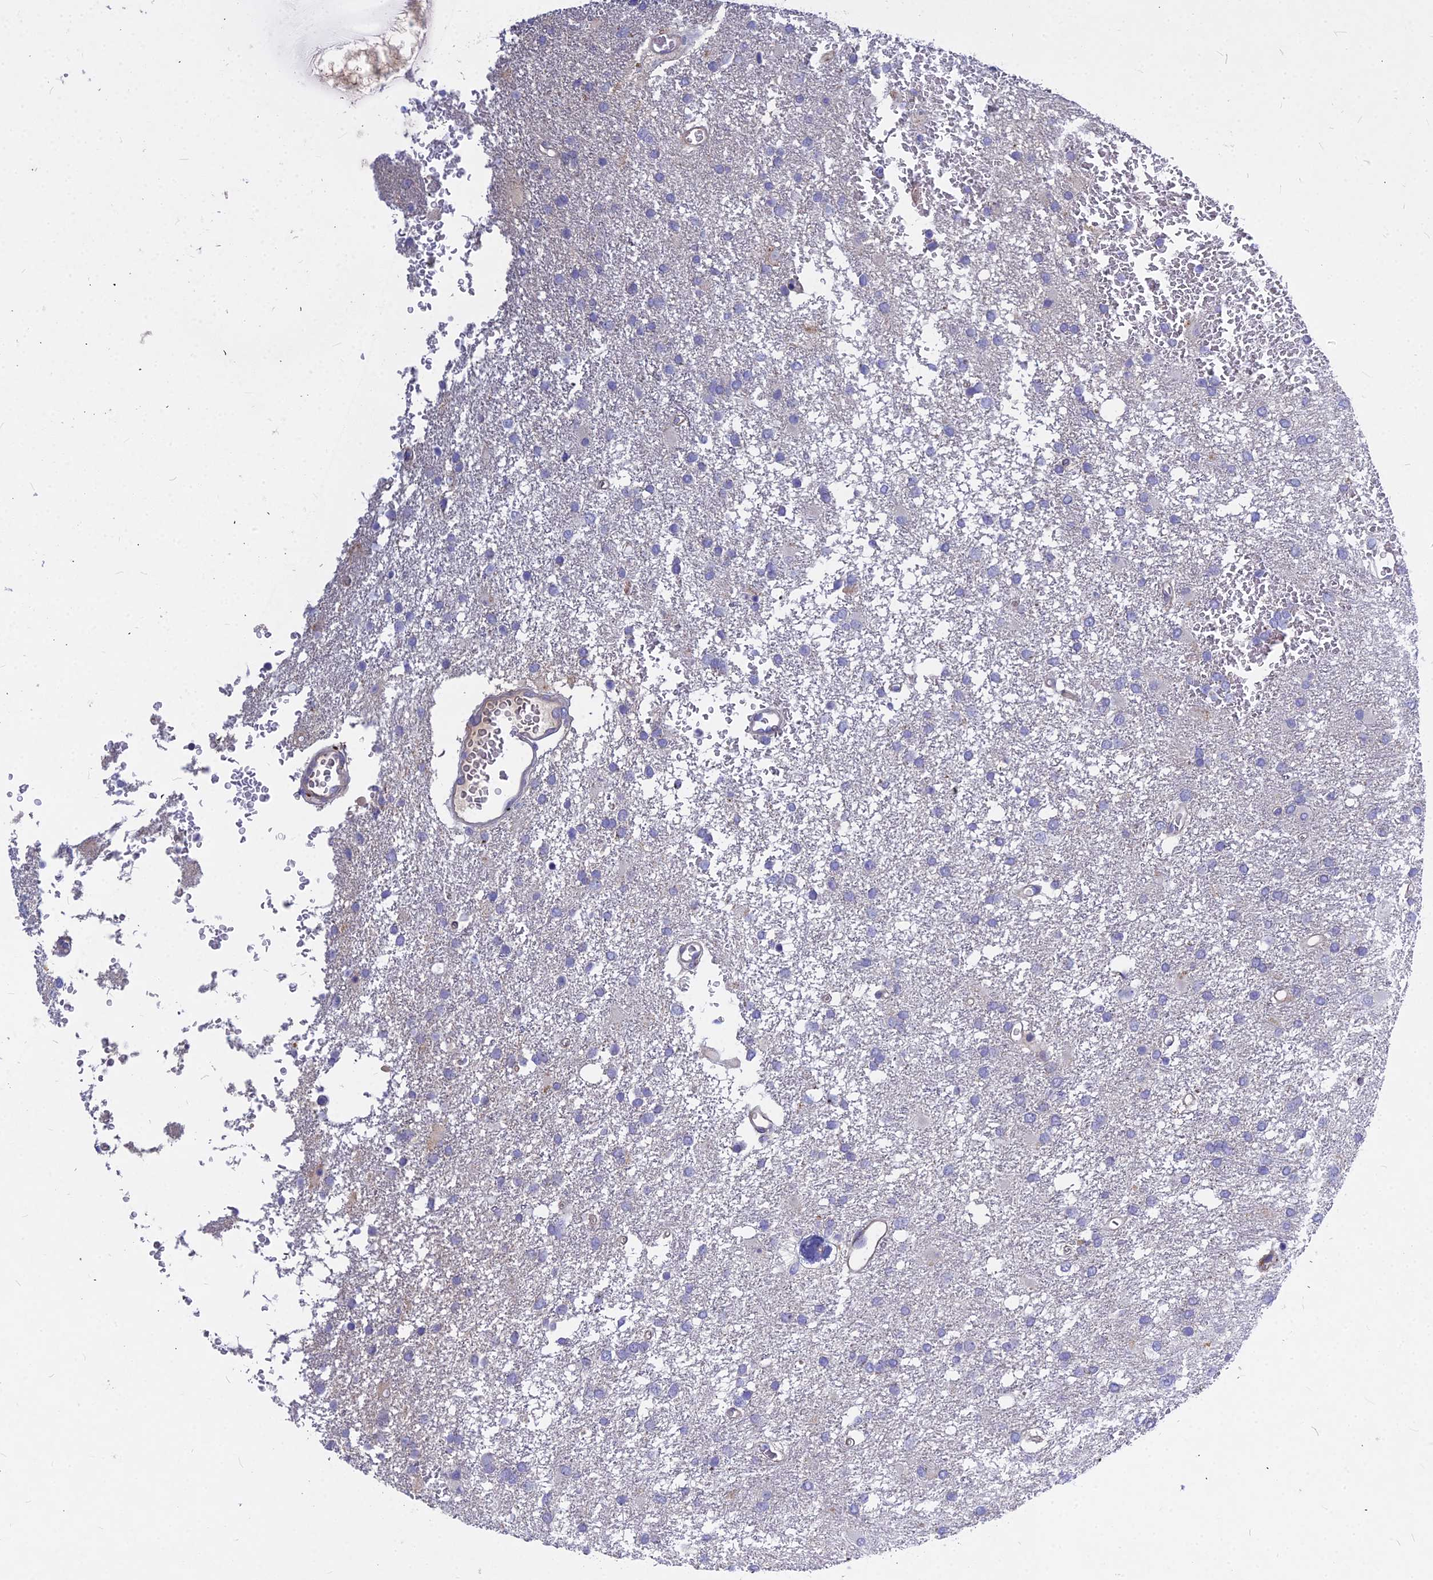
{"staining": {"intensity": "negative", "quantity": "none", "location": "none"}, "tissue": "glioma", "cell_type": "Tumor cells", "image_type": "cancer", "snomed": [{"axis": "morphology", "description": "Glioma, malignant, High grade"}, {"axis": "topography", "description": "Brain"}], "caption": "The image shows no staining of tumor cells in malignant high-grade glioma.", "gene": "DMRTA1", "patient": {"sex": "female", "age": 74}}